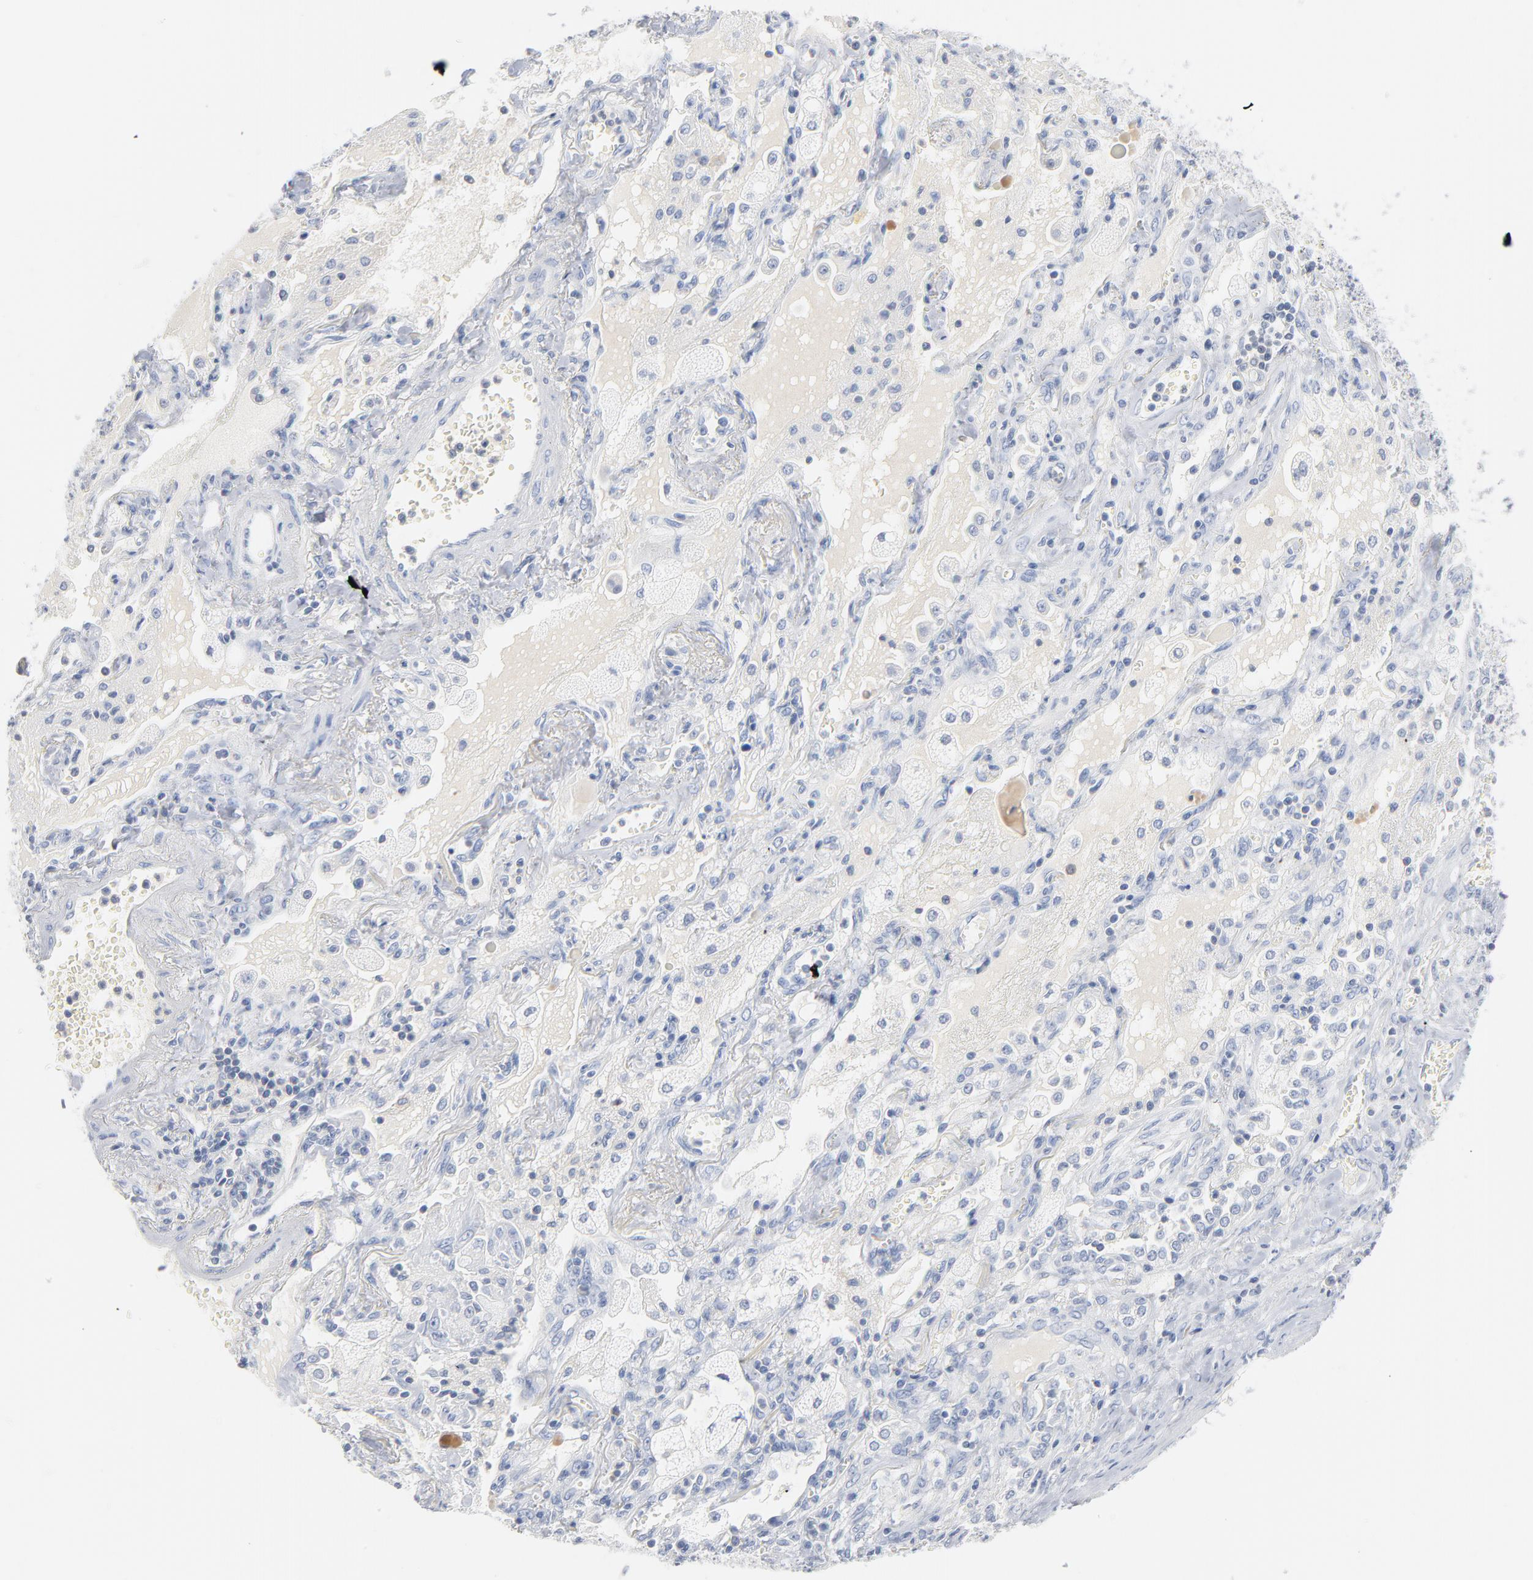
{"staining": {"intensity": "negative", "quantity": "none", "location": "none"}, "tissue": "lung cancer", "cell_type": "Tumor cells", "image_type": "cancer", "snomed": [{"axis": "morphology", "description": "Squamous cell carcinoma, NOS"}, {"axis": "topography", "description": "Lung"}], "caption": "Tumor cells are negative for brown protein staining in lung cancer (squamous cell carcinoma). (IHC, brightfield microscopy, high magnification).", "gene": "PTK2B", "patient": {"sex": "female", "age": 76}}